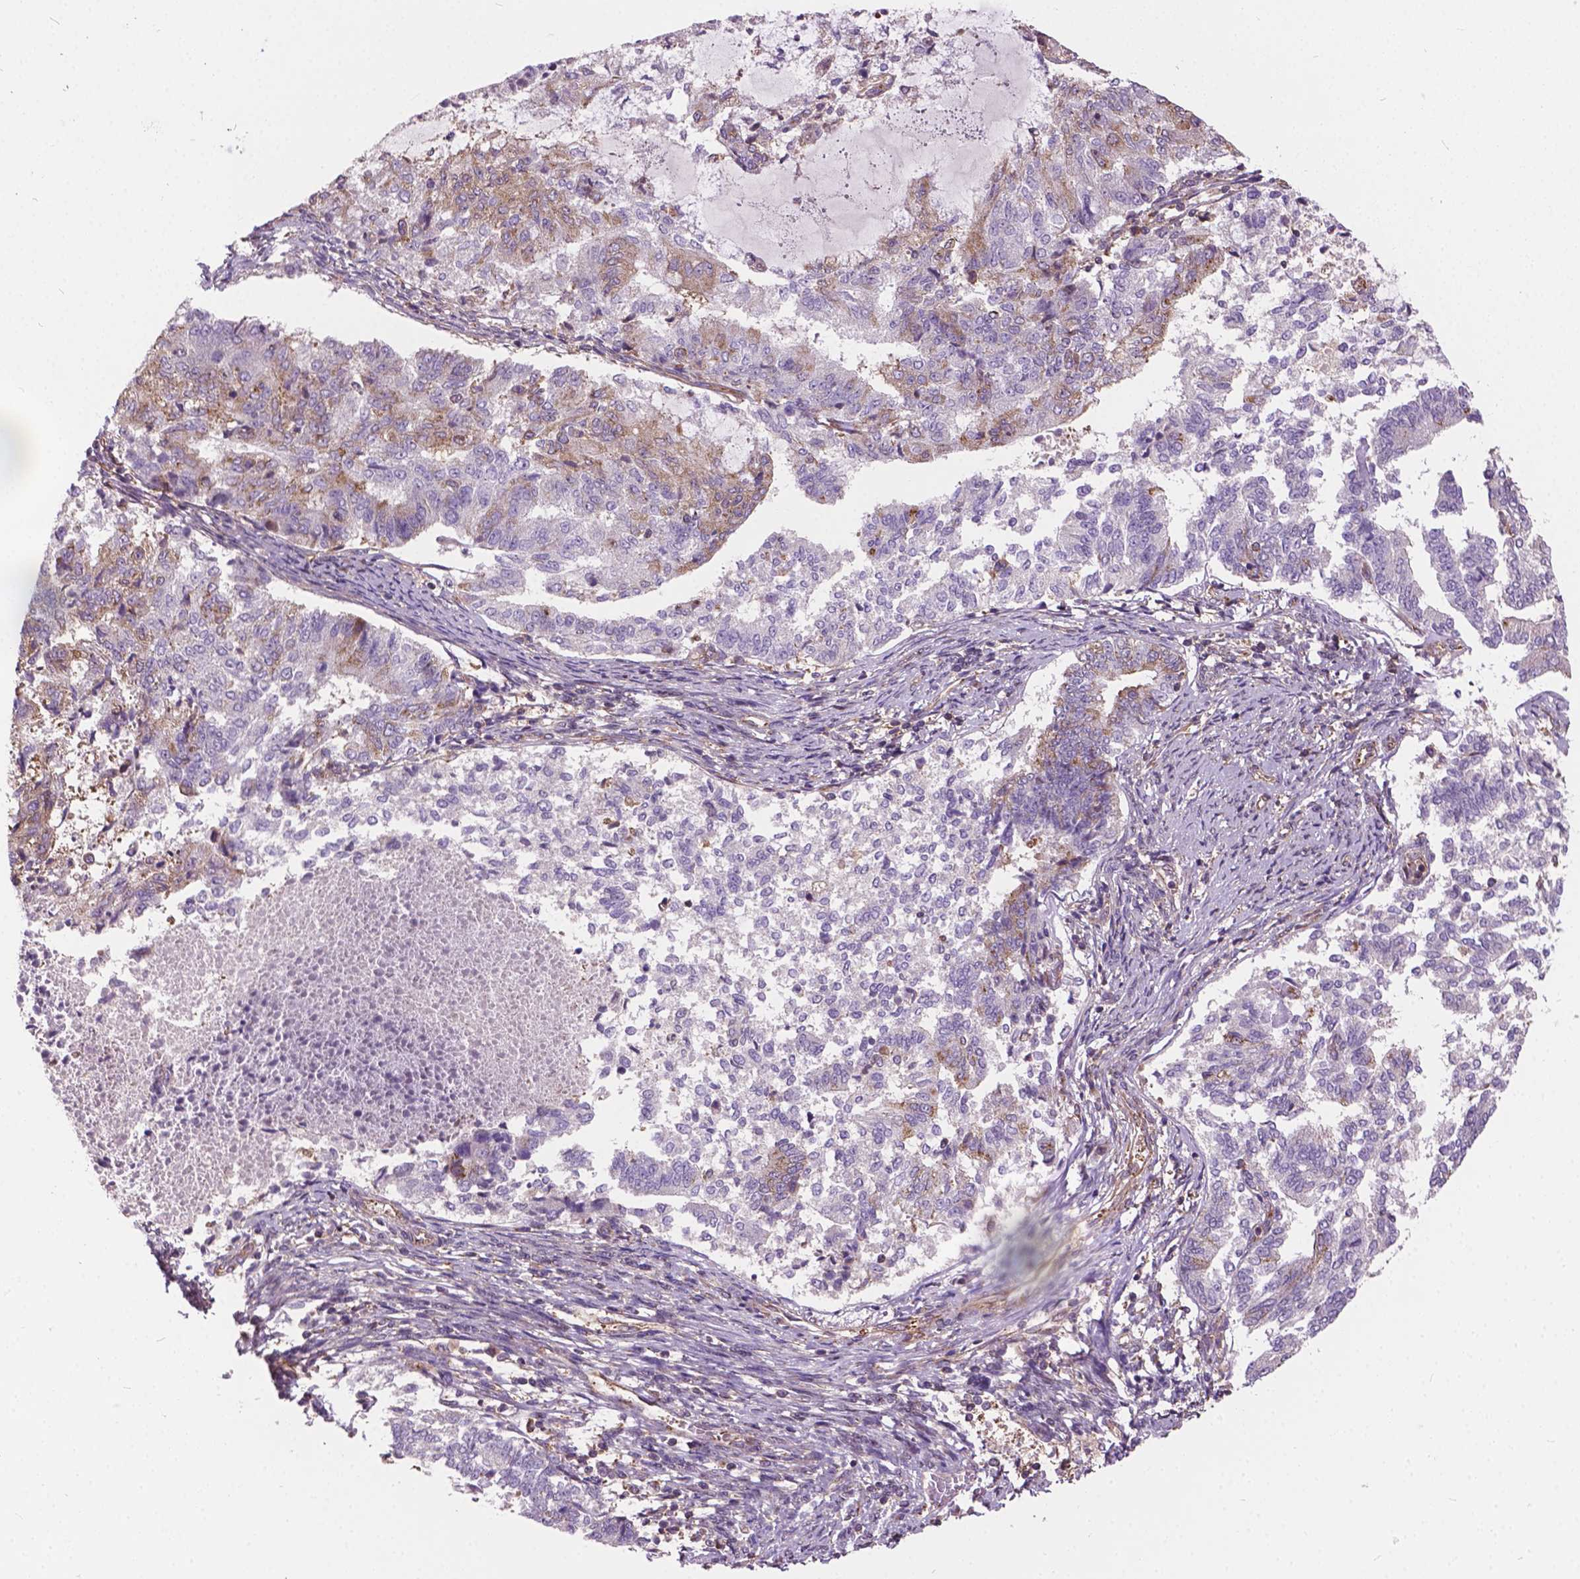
{"staining": {"intensity": "weak", "quantity": "<25%", "location": "cytoplasmic/membranous"}, "tissue": "endometrial cancer", "cell_type": "Tumor cells", "image_type": "cancer", "snomed": [{"axis": "morphology", "description": "Adenocarcinoma, NOS"}, {"axis": "topography", "description": "Endometrium"}], "caption": "DAB (3,3'-diaminobenzidine) immunohistochemical staining of adenocarcinoma (endometrial) reveals no significant positivity in tumor cells.", "gene": "MZT1", "patient": {"sex": "female", "age": 65}}